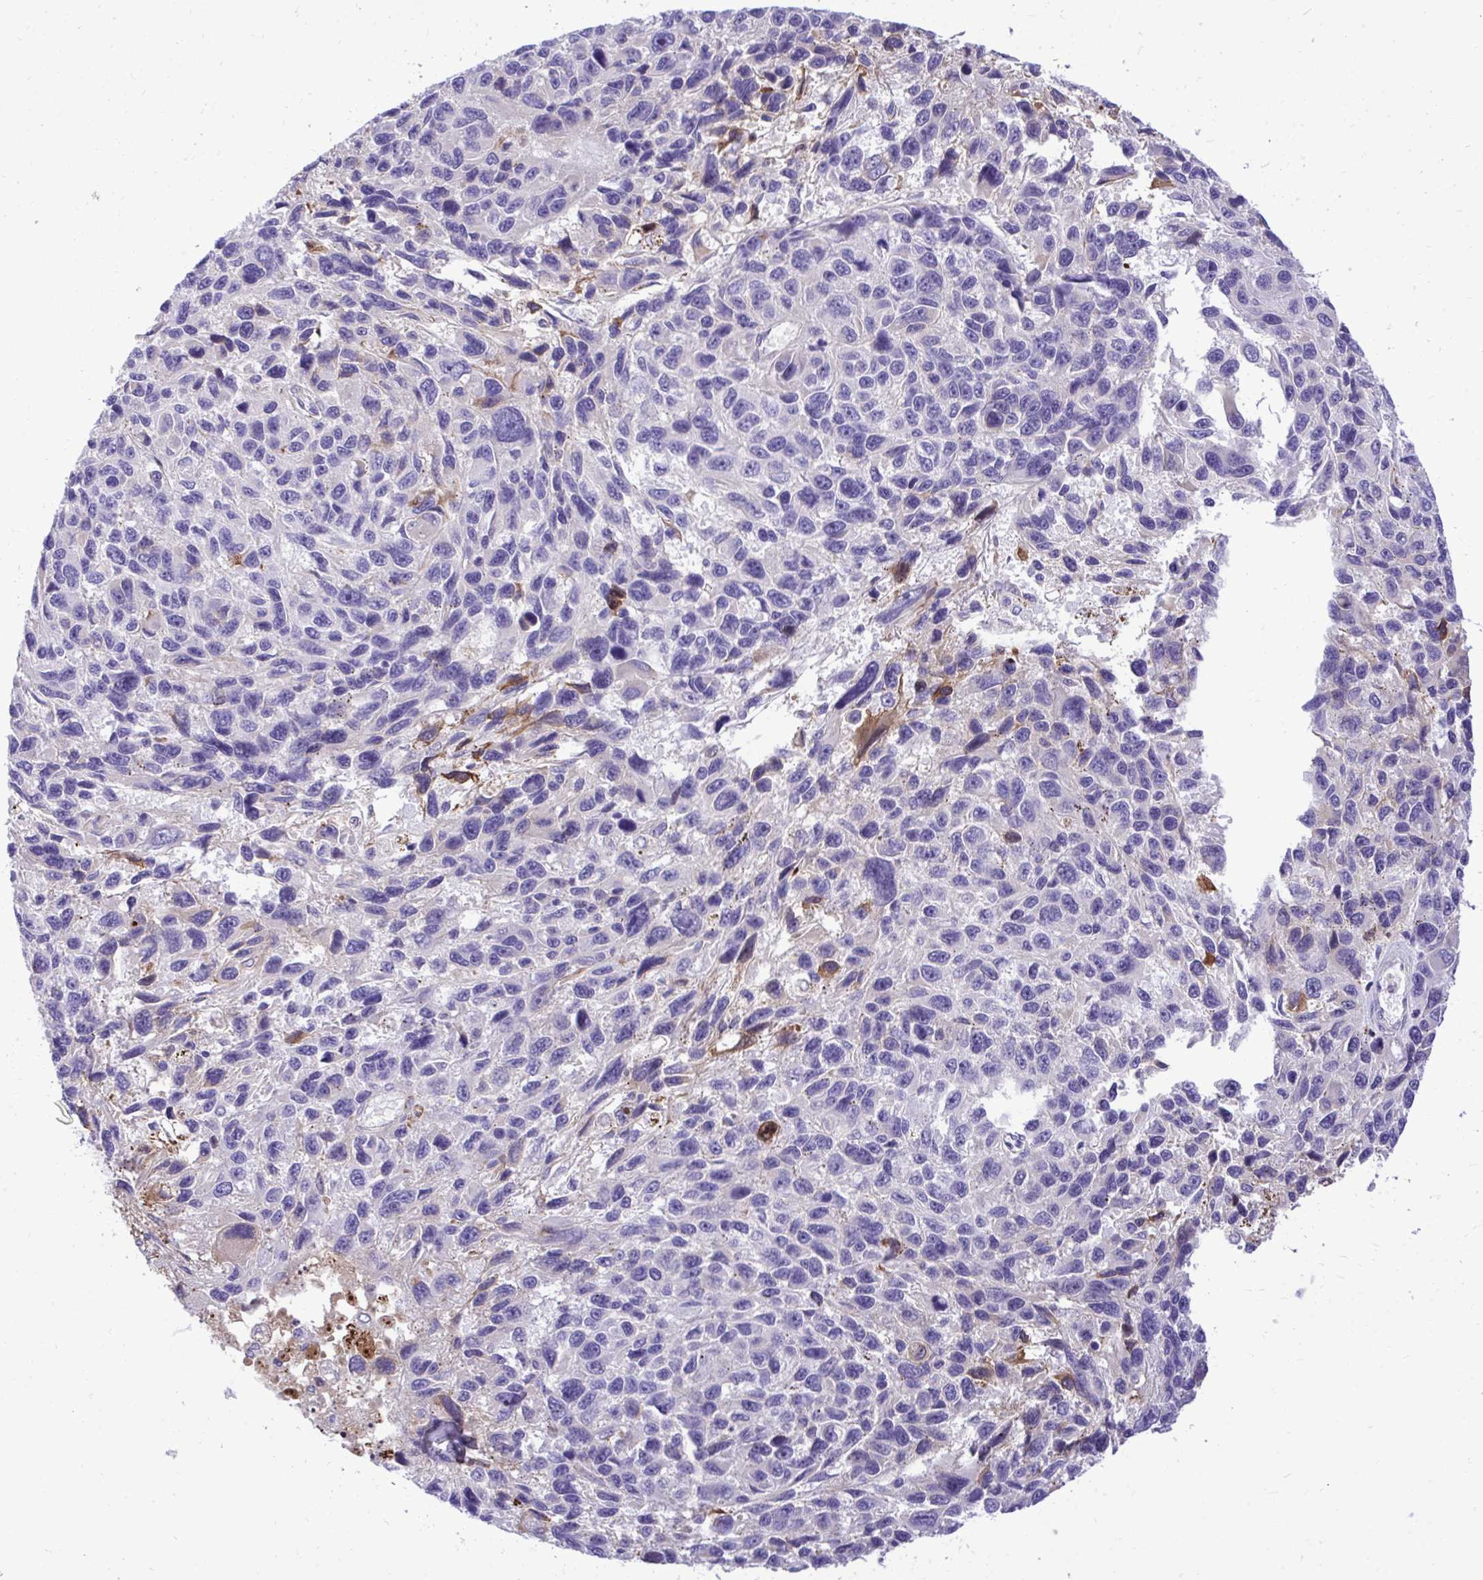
{"staining": {"intensity": "negative", "quantity": "none", "location": "none"}, "tissue": "melanoma", "cell_type": "Tumor cells", "image_type": "cancer", "snomed": [{"axis": "morphology", "description": "Malignant melanoma, NOS"}, {"axis": "topography", "description": "Skin"}], "caption": "IHC image of malignant melanoma stained for a protein (brown), which exhibits no positivity in tumor cells.", "gene": "HRG", "patient": {"sex": "male", "age": 53}}